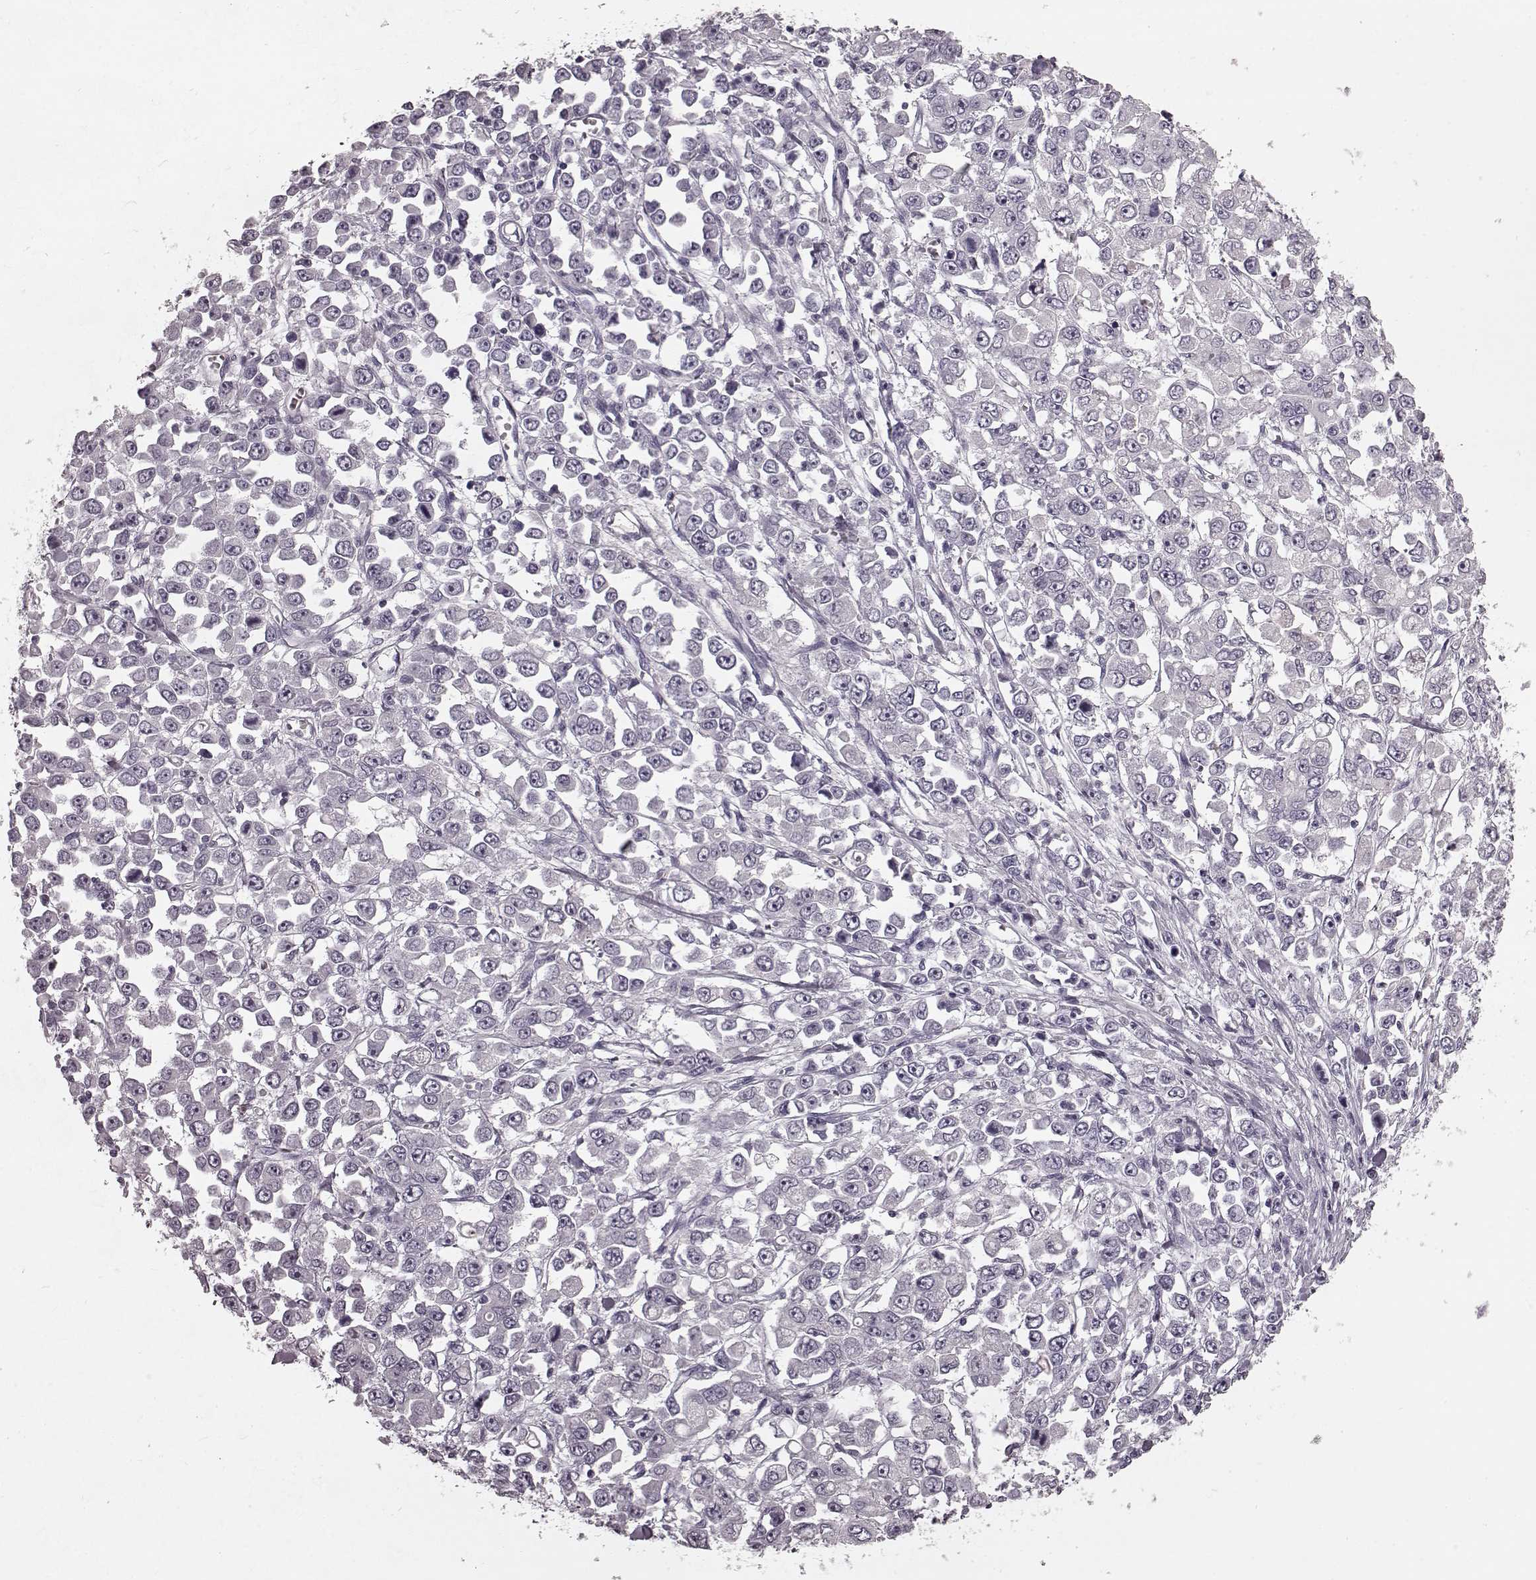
{"staining": {"intensity": "negative", "quantity": "none", "location": "none"}, "tissue": "stomach cancer", "cell_type": "Tumor cells", "image_type": "cancer", "snomed": [{"axis": "morphology", "description": "Adenocarcinoma, NOS"}, {"axis": "topography", "description": "Stomach, upper"}], "caption": "Immunohistochemical staining of stomach cancer (adenocarcinoma) exhibits no significant staining in tumor cells. (DAB immunohistochemistry, high magnification).", "gene": "CST7", "patient": {"sex": "male", "age": 70}}